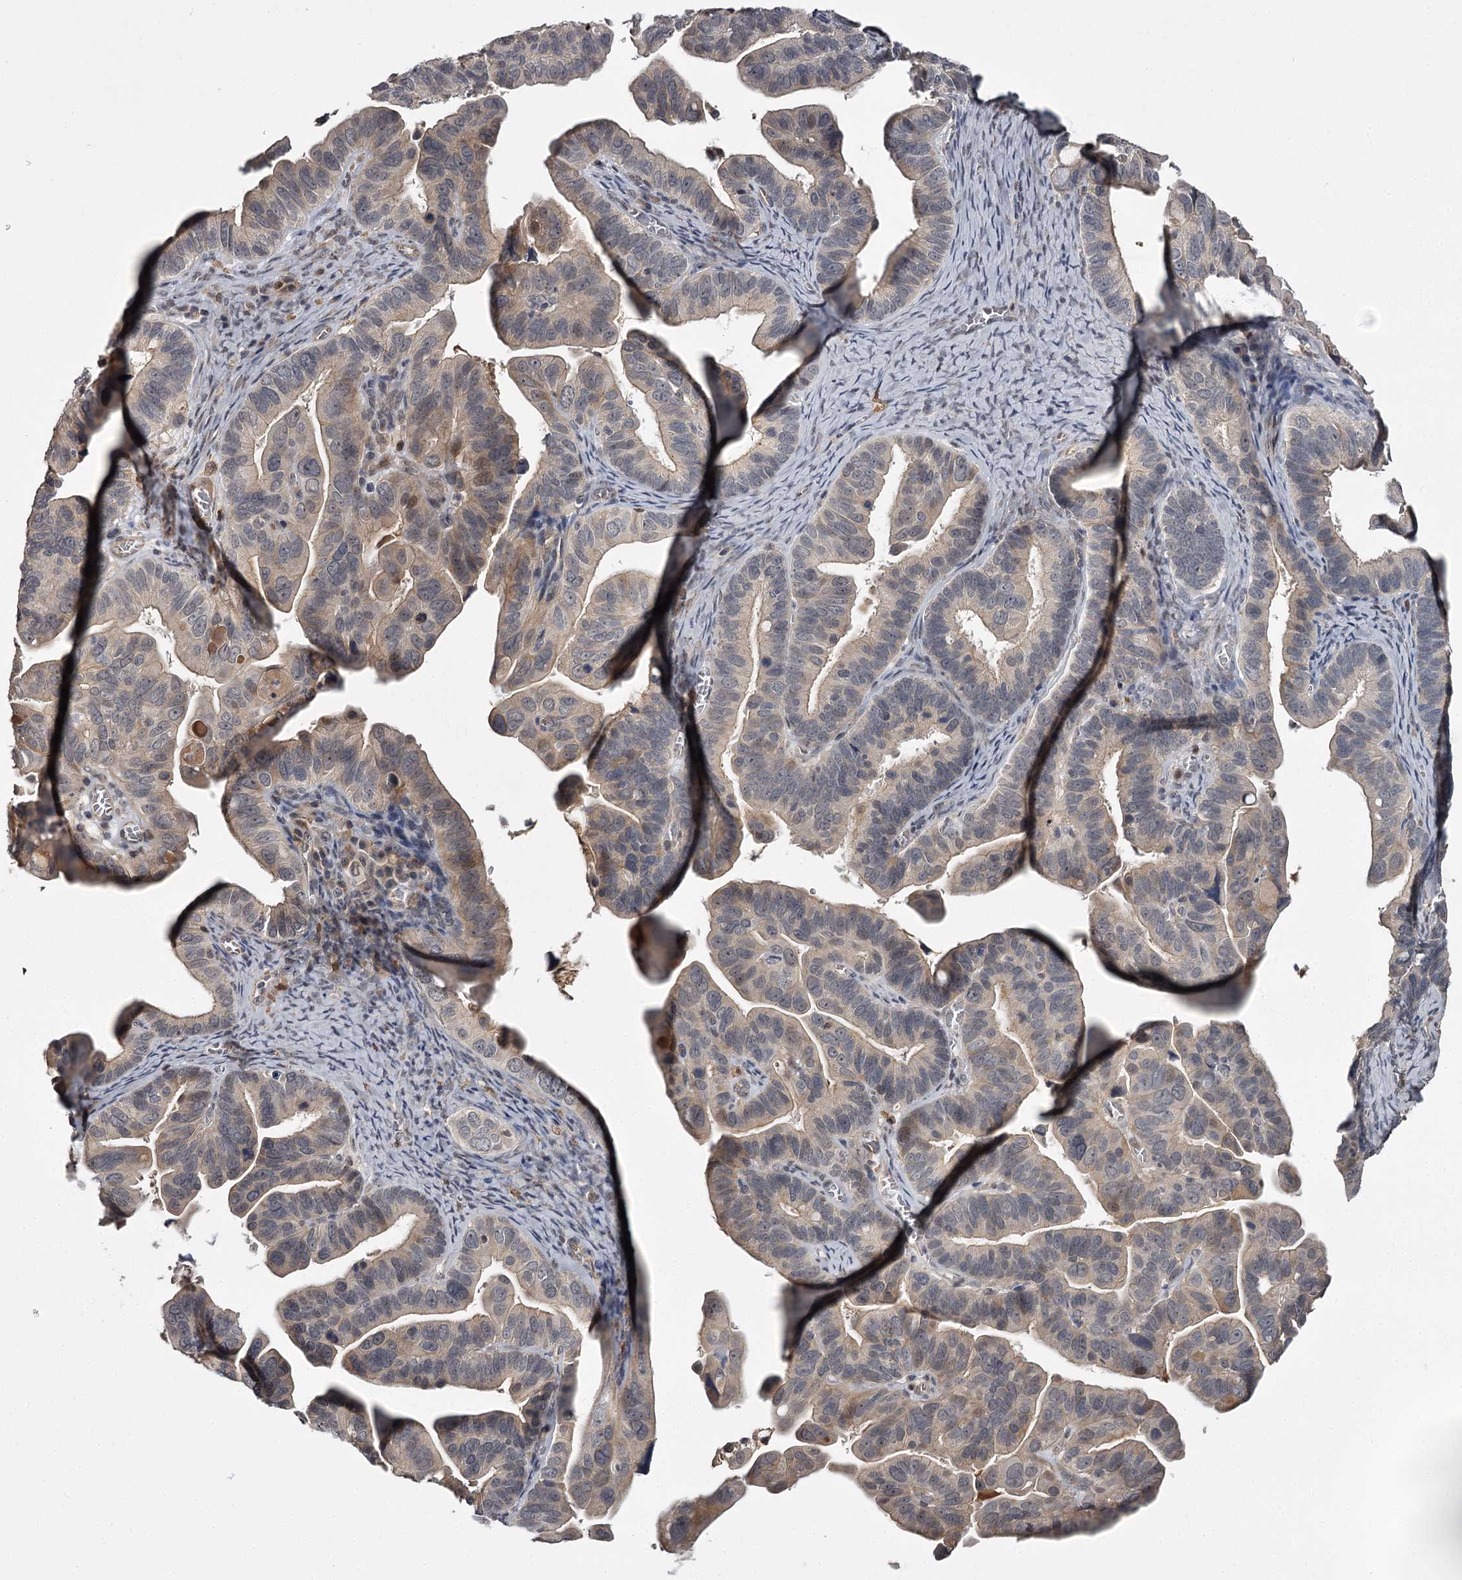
{"staining": {"intensity": "weak", "quantity": "<25%", "location": "cytoplasmic/membranous"}, "tissue": "ovarian cancer", "cell_type": "Tumor cells", "image_type": "cancer", "snomed": [{"axis": "morphology", "description": "Cystadenocarcinoma, serous, NOS"}, {"axis": "topography", "description": "Ovary"}], "caption": "Immunohistochemical staining of human ovarian cancer displays no significant expression in tumor cells.", "gene": "CWF19L2", "patient": {"sex": "female", "age": 56}}